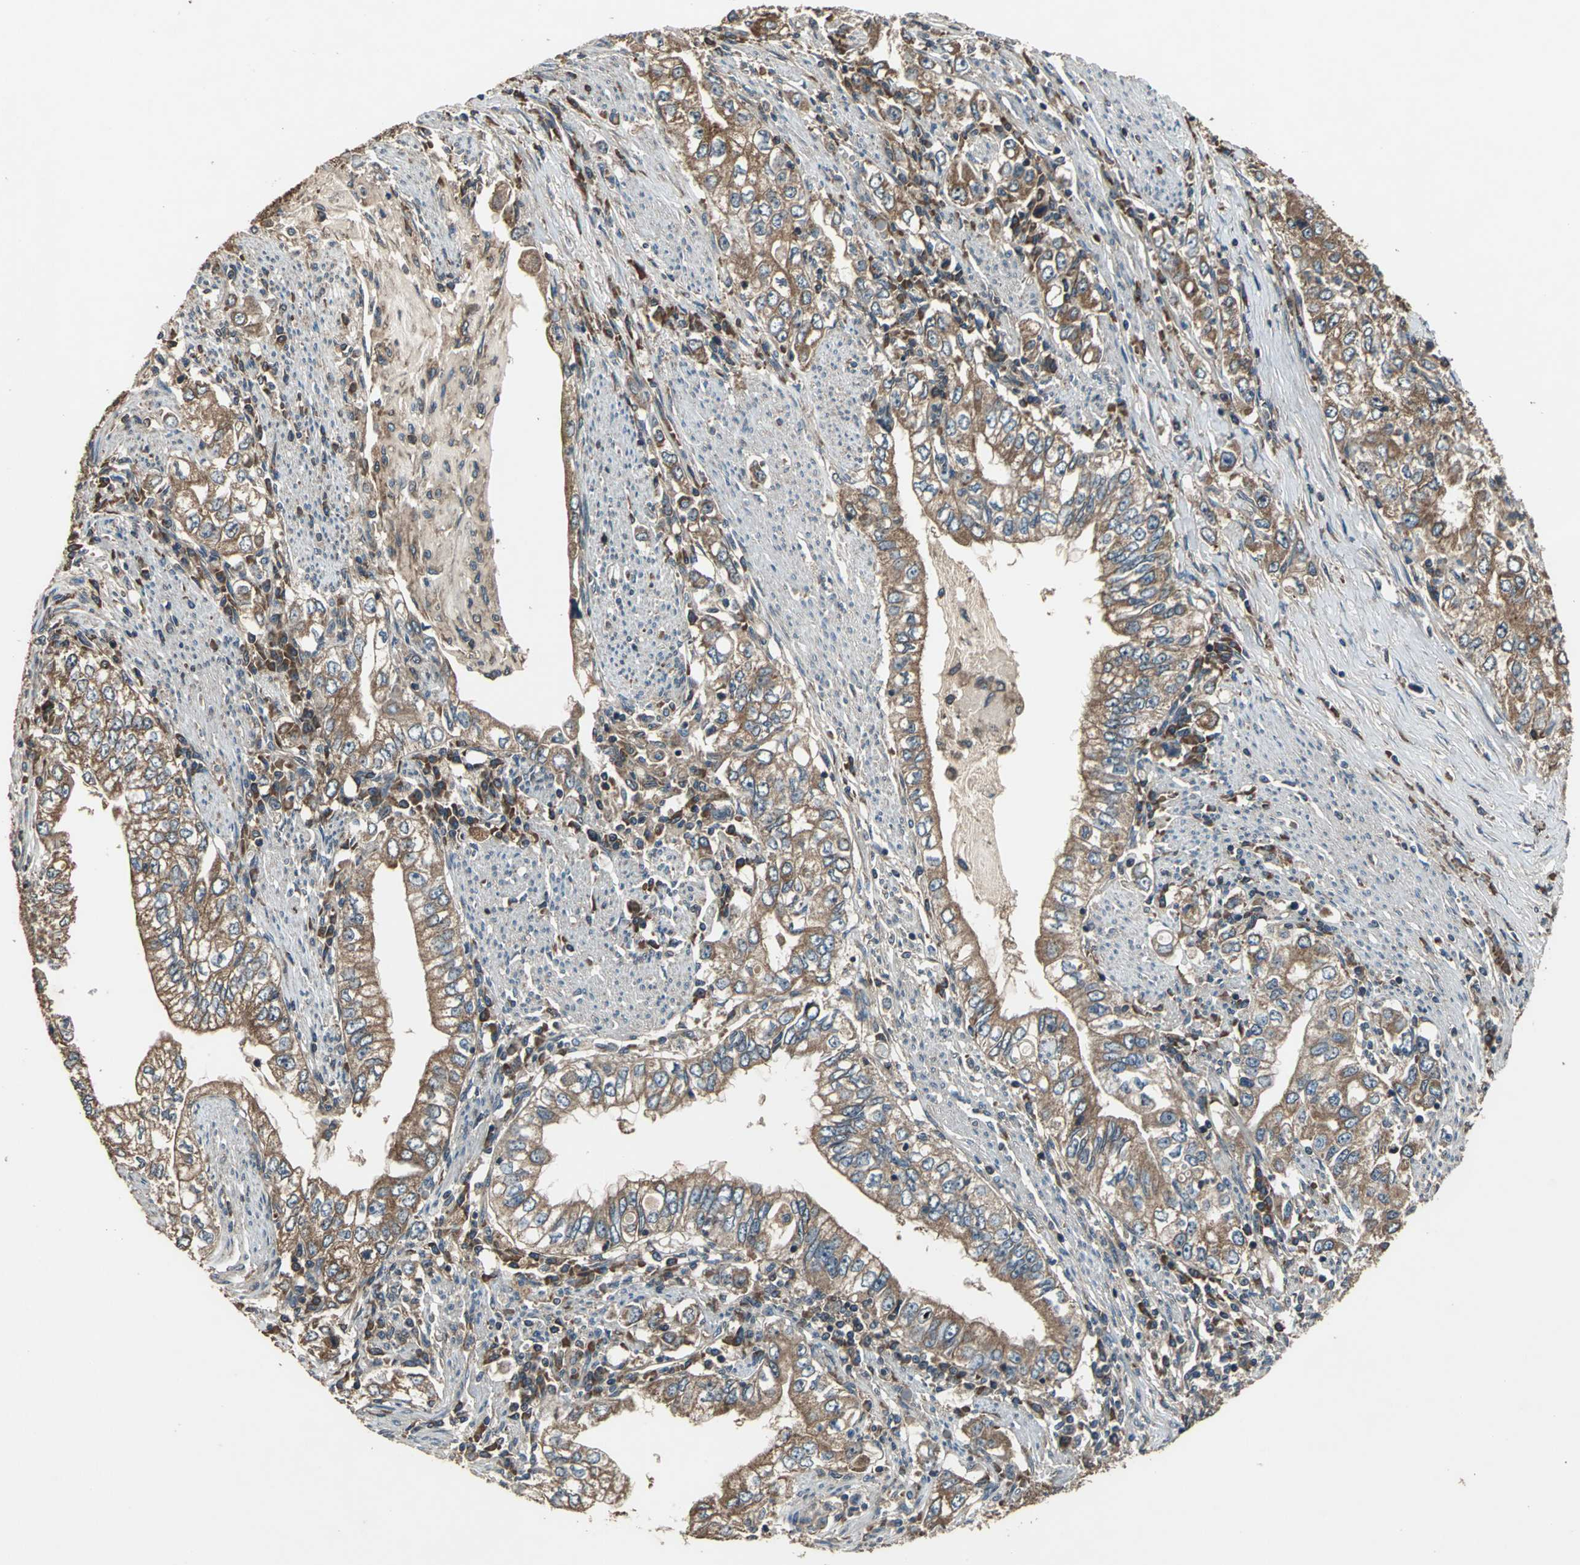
{"staining": {"intensity": "moderate", "quantity": ">75%", "location": "cytoplasmic/membranous"}, "tissue": "stomach cancer", "cell_type": "Tumor cells", "image_type": "cancer", "snomed": [{"axis": "morphology", "description": "Adenocarcinoma, NOS"}, {"axis": "topography", "description": "Stomach, lower"}], "caption": "An image of human stomach cancer stained for a protein reveals moderate cytoplasmic/membranous brown staining in tumor cells.", "gene": "ZNF608", "patient": {"sex": "female", "age": 72}}